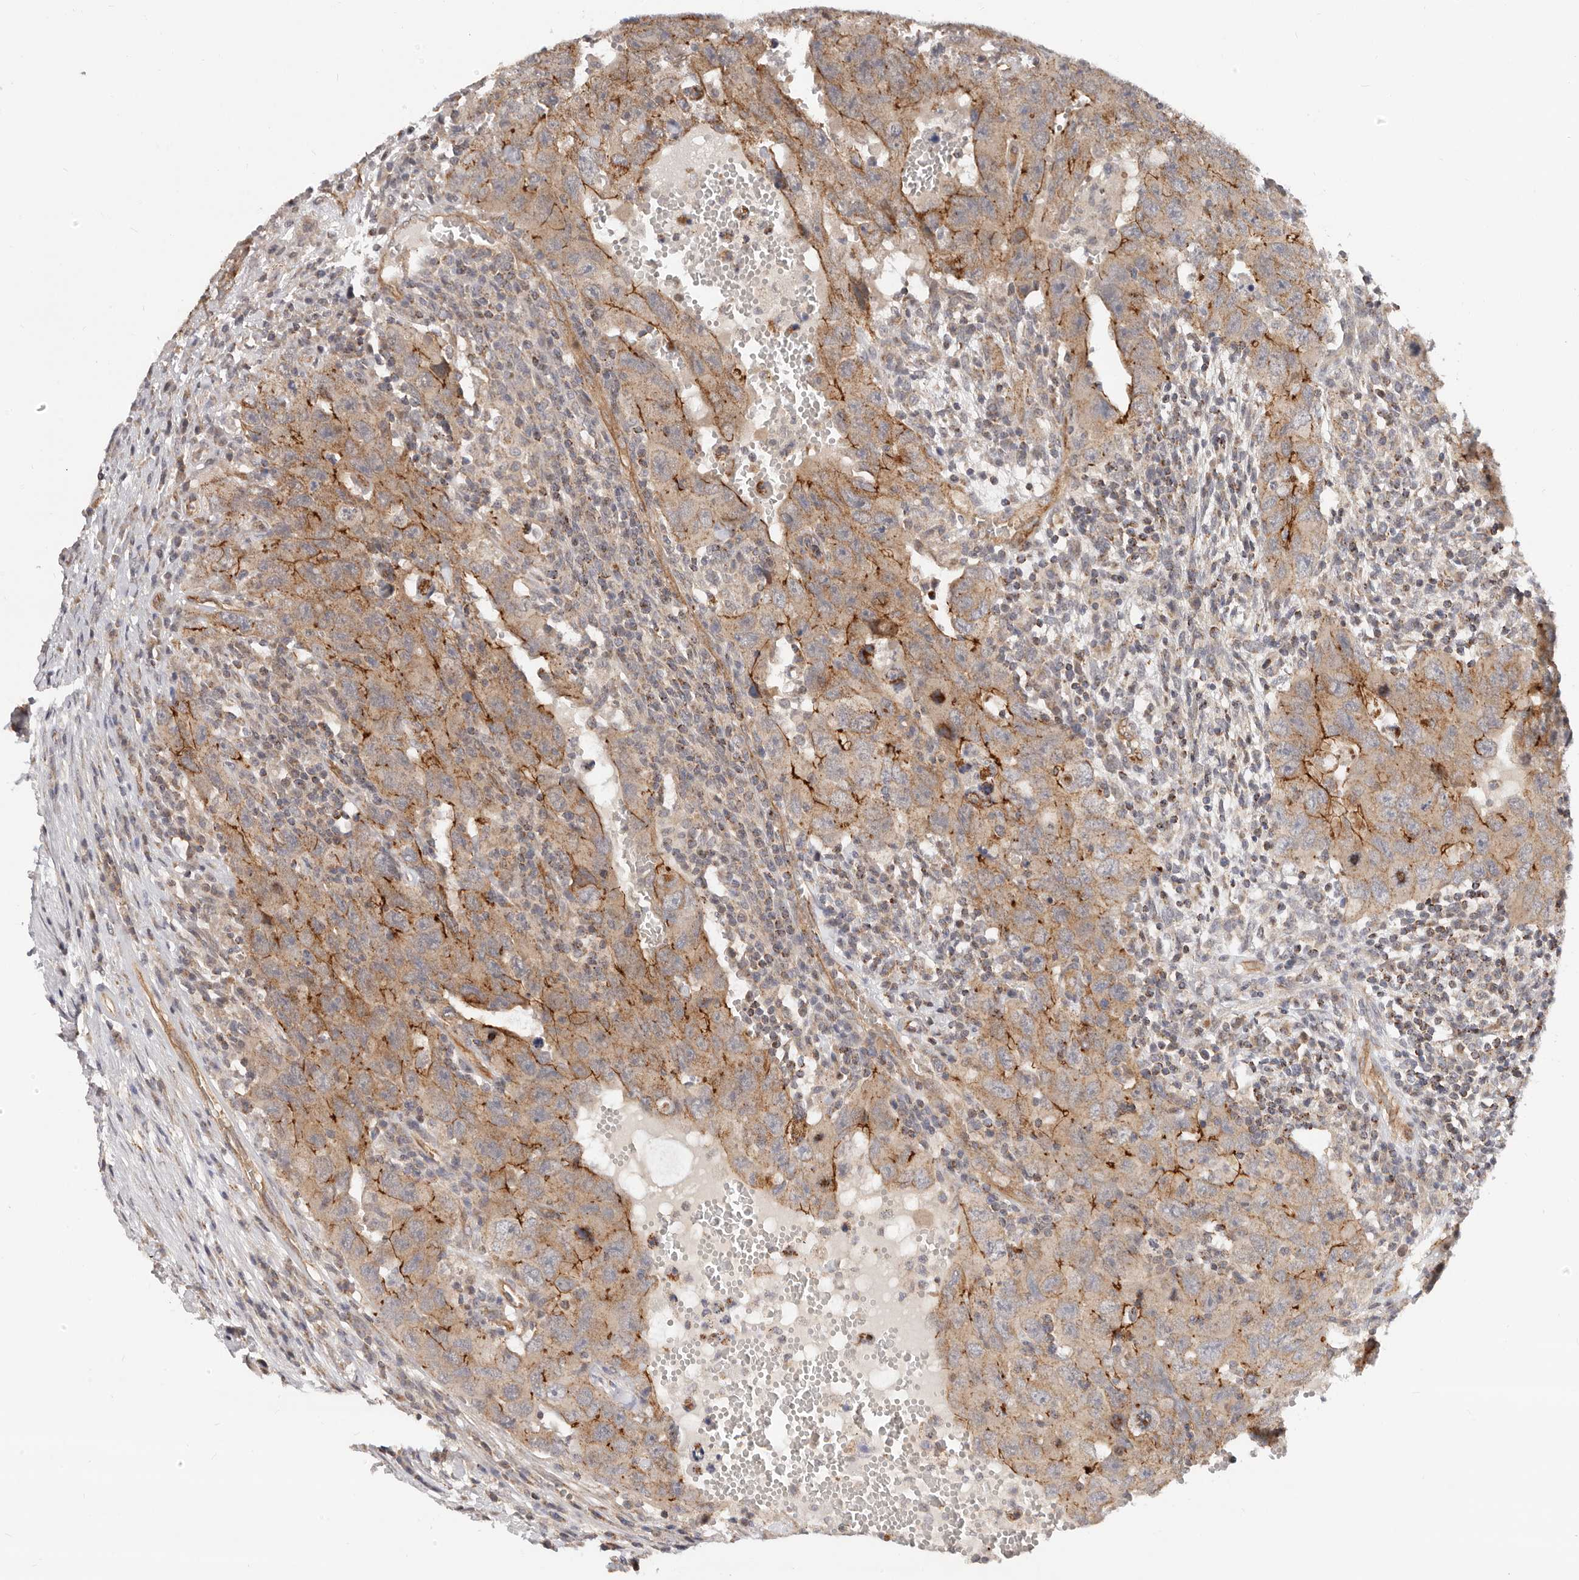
{"staining": {"intensity": "moderate", "quantity": ">75%", "location": "cytoplasmic/membranous"}, "tissue": "testis cancer", "cell_type": "Tumor cells", "image_type": "cancer", "snomed": [{"axis": "morphology", "description": "Carcinoma, Embryonal, NOS"}, {"axis": "topography", "description": "Testis"}], "caption": "Embryonal carcinoma (testis) stained for a protein displays moderate cytoplasmic/membranous positivity in tumor cells. (DAB (3,3'-diaminobenzidine) IHC with brightfield microscopy, high magnification).", "gene": "USP49", "patient": {"sex": "male", "age": 26}}